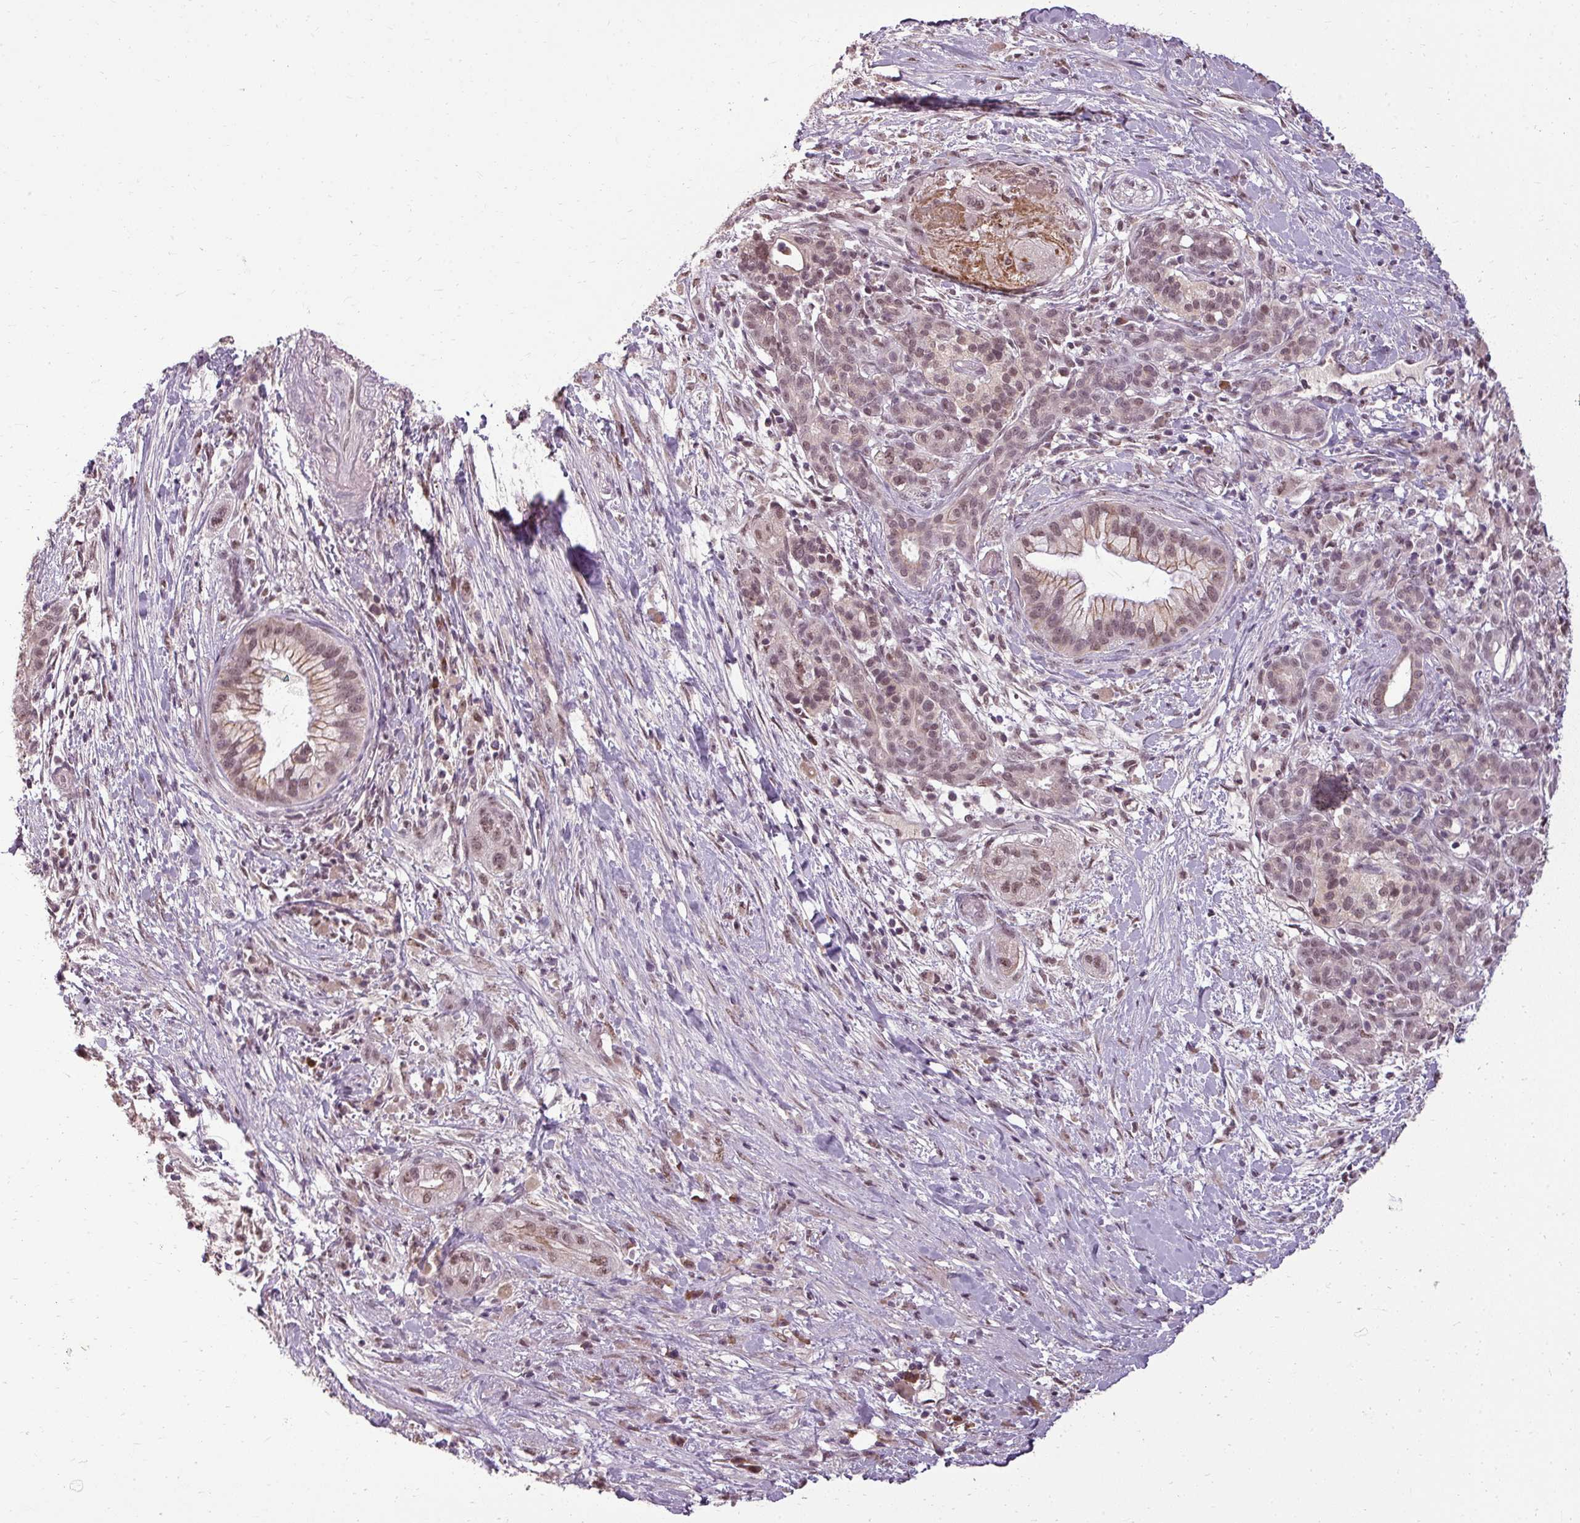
{"staining": {"intensity": "moderate", "quantity": ">75%", "location": "cytoplasmic/membranous,nuclear"}, "tissue": "pancreatic cancer", "cell_type": "Tumor cells", "image_type": "cancer", "snomed": [{"axis": "morphology", "description": "Adenocarcinoma, NOS"}, {"axis": "topography", "description": "Pancreas"}], "caption": "Protein expression by immunohistochemistry (IHC) exhibits moderate cytoplasmic/membranous and nuclear positivity in approximately >75% of tumor cells in pancreatic adenocarcinoma. (IHC, brightfield microscopy, high magnification).", "gene": "BCAS3", "patient": {"sex": "male", "age": 44}}